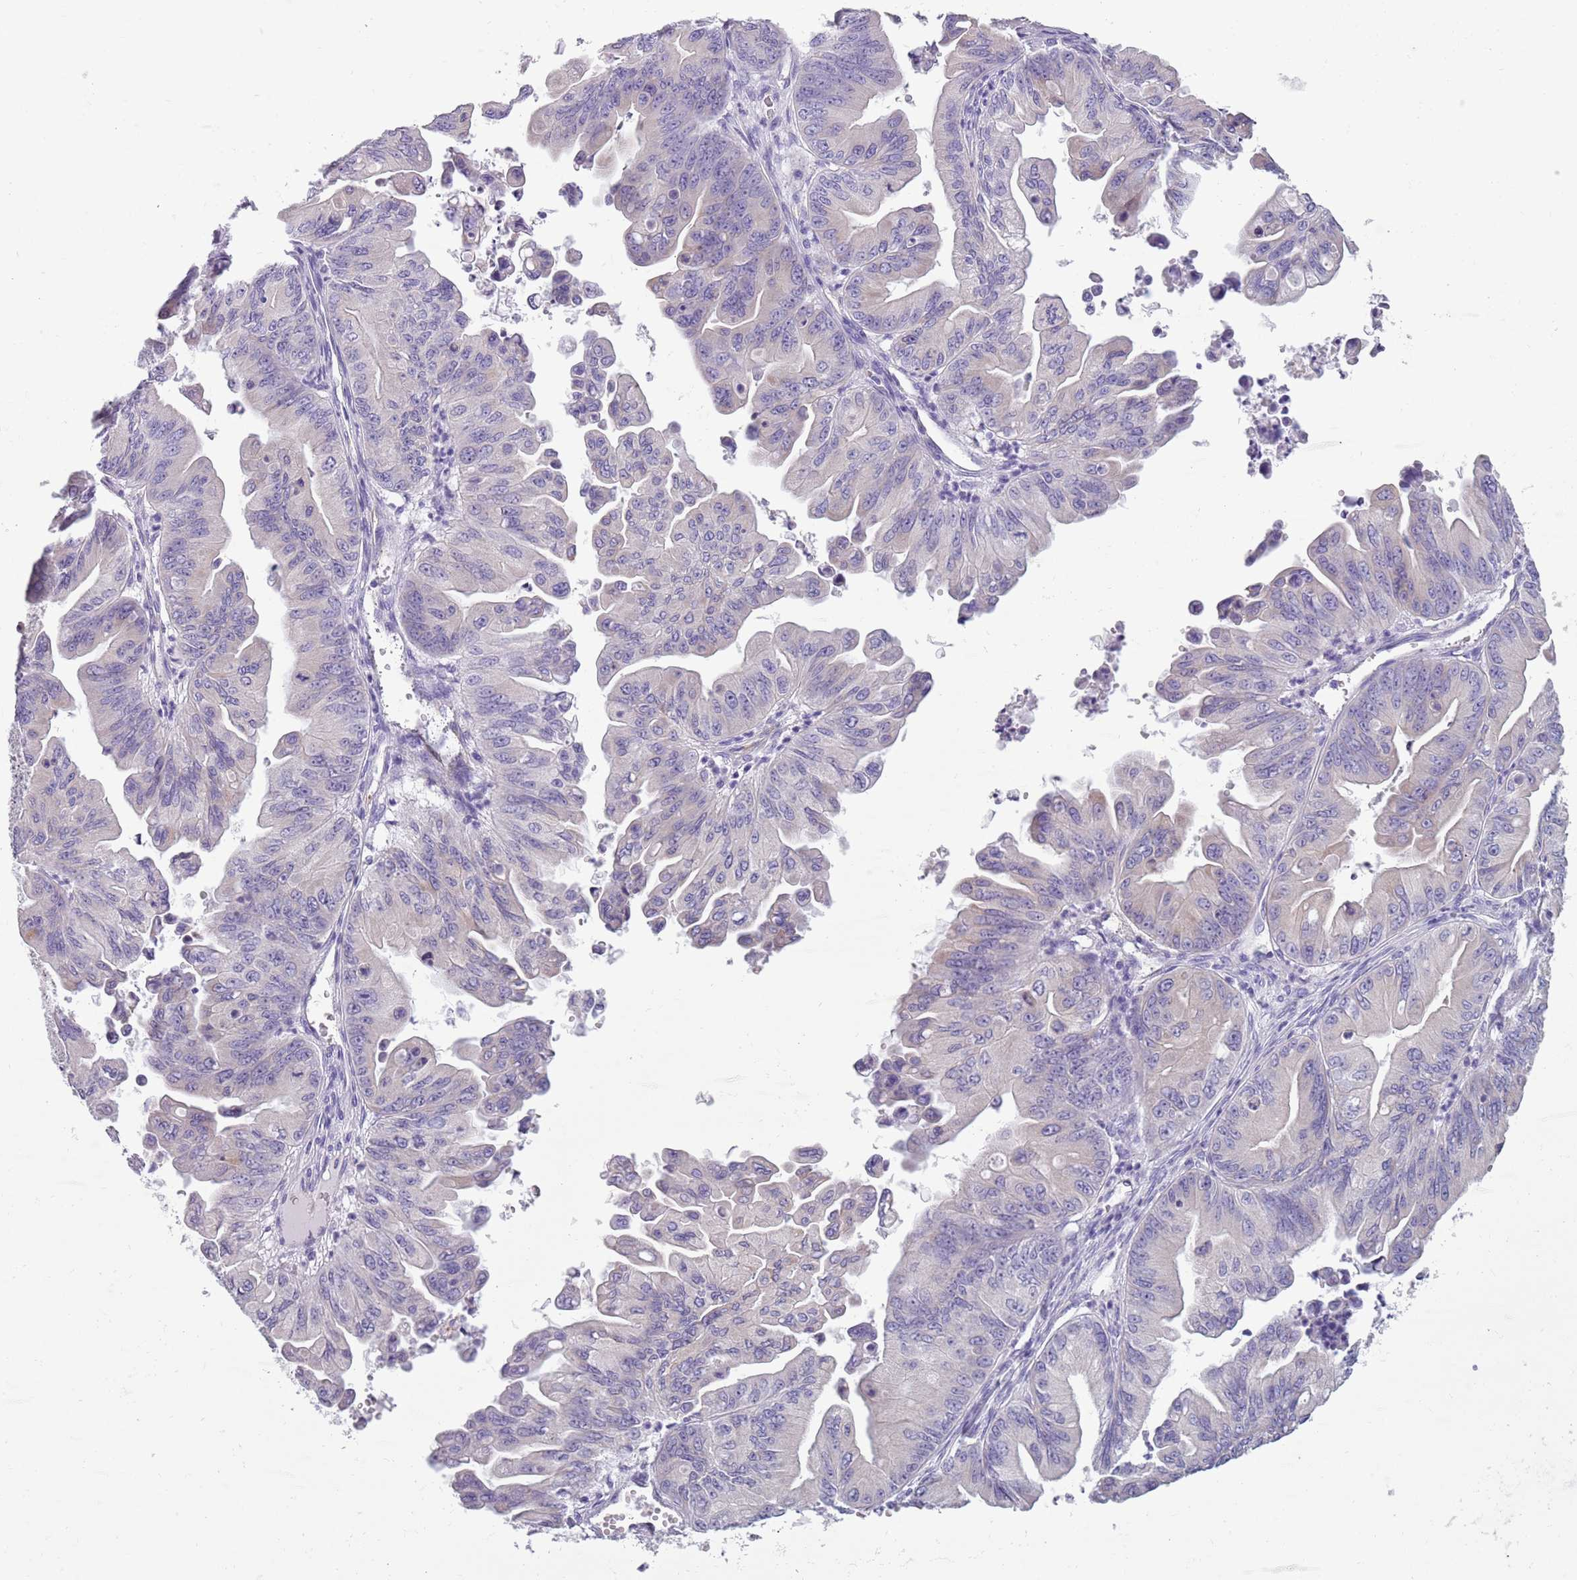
{"staining": {"intensity": "moderate", "quantity": "<25%", "location": "cytoplasmic/membranous"}, "tissue": "ovarian cancer", "cell_type": "Tumor cells", "image_type": "cancer", "snomed": [{"axis": "morphology", "description": "Cystadenocarcinoma, mucinous, NOS"}, {"axis": "topography", "description": "Ovary"}], "caption": "Immunohistochemical staining of human ovarian mucinous cystadenocarcinoma exhibits moderate cytoplasmic/membranous protein expression in approximately <25% of tumor cells.", "gene": "HYOU1", "patient": {"sex": "female", "age": 71}}